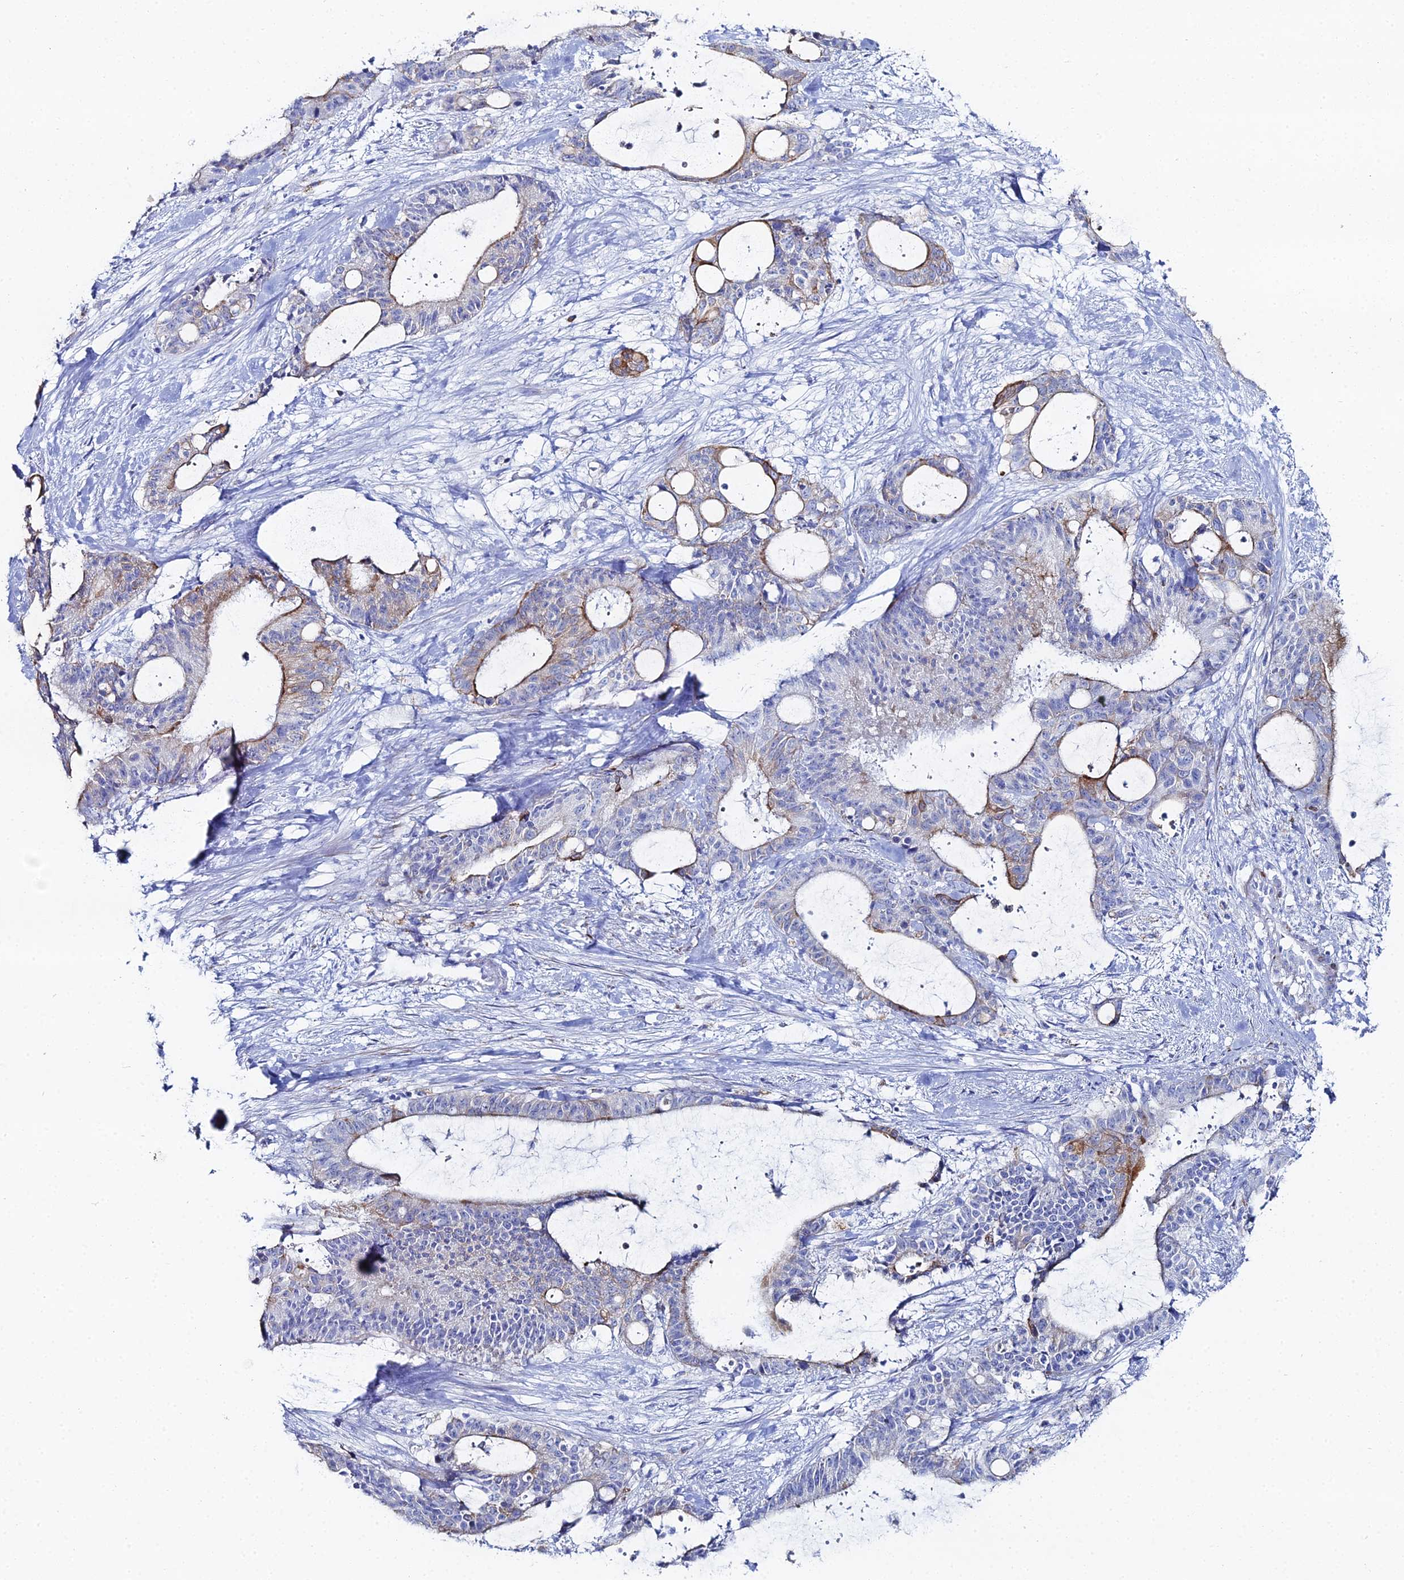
{"staining": {"intensity": "moderate", "quantity": "<25%", "location": "cytoplasmic/membranous"}, "tissue": "liver cancer", "cell_type": "Tumor cells", "image_type": "cancer", "snomed": [{"axis": "morphology", "description": "Normal tissue, NOS"}, {"axis": "morphology", "description": "Cholangiocarcinoma"}, {"axis": "topography", "description": "Liver"}, {"axis": "topography", "description": "Peripheral nerve tissue"}], "caption": "Moderate cytoplasmic/membranous protein expression is seen in approximately <25% of tumor cells in liver cholangiocarcinoma.", "gene": "DHX34", "patient": {"sex": "female", "age": 73}}